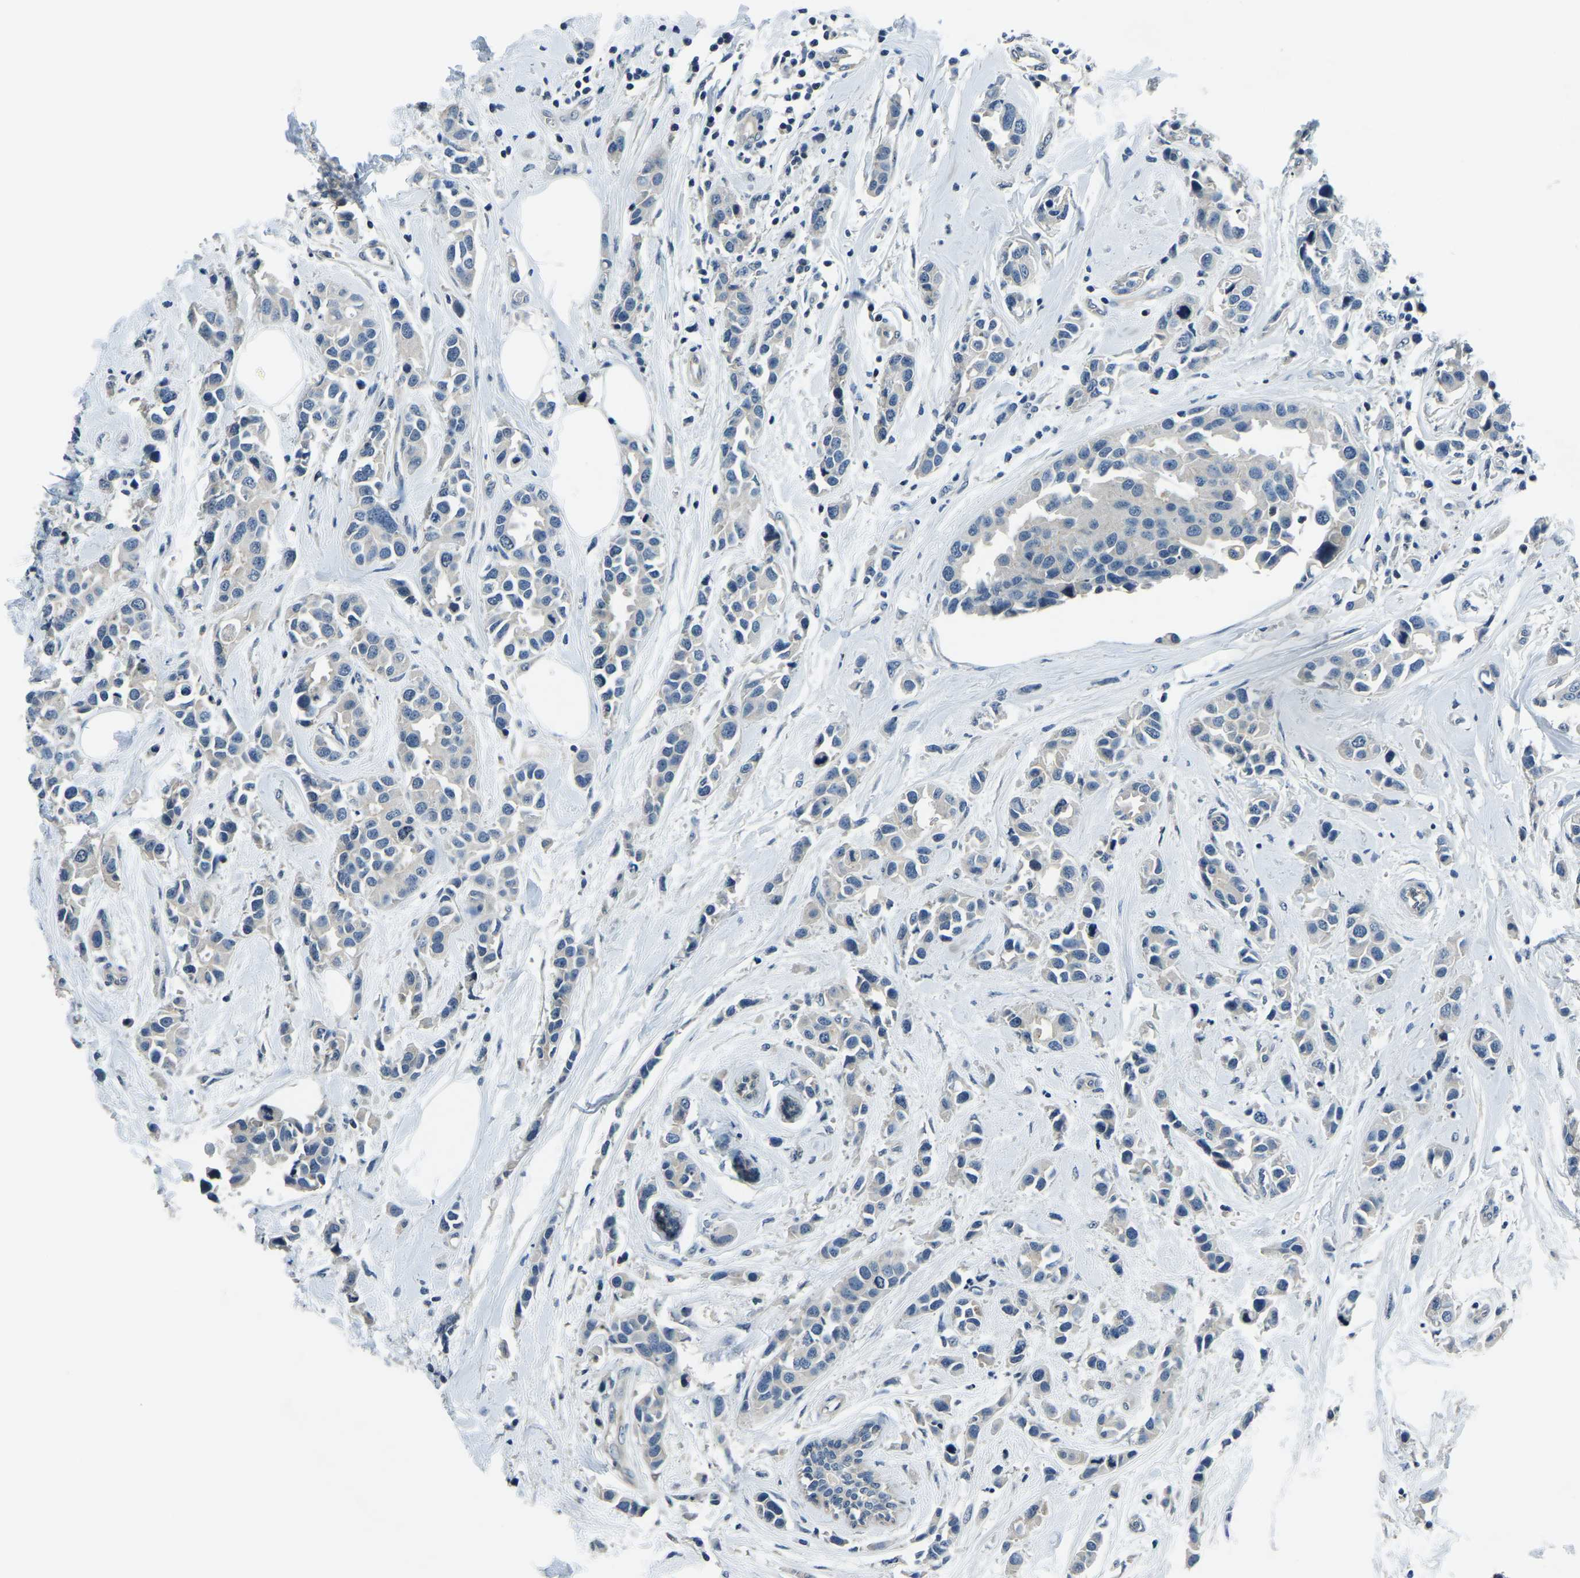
{"staining": {"intensity": "negative", "quantity": "none", "location": "none"}, "tissue": "breast cancer", "cell_type": "Tumor cells", "image_type": "cancer", "snomed": [{"axis": "morphology", "description": "Normal tissue, NOS"}, {"axis": "morphology", "description": "Duct carcinoma"}, {"axis": "topography", "description": "Breast"}], "caption": "Image shows no significant protein expression in tumor cells of invasive ductal carcinoma (breast).", "gene": "RRP1", "patient": {"sex": "female", "age": 50}}